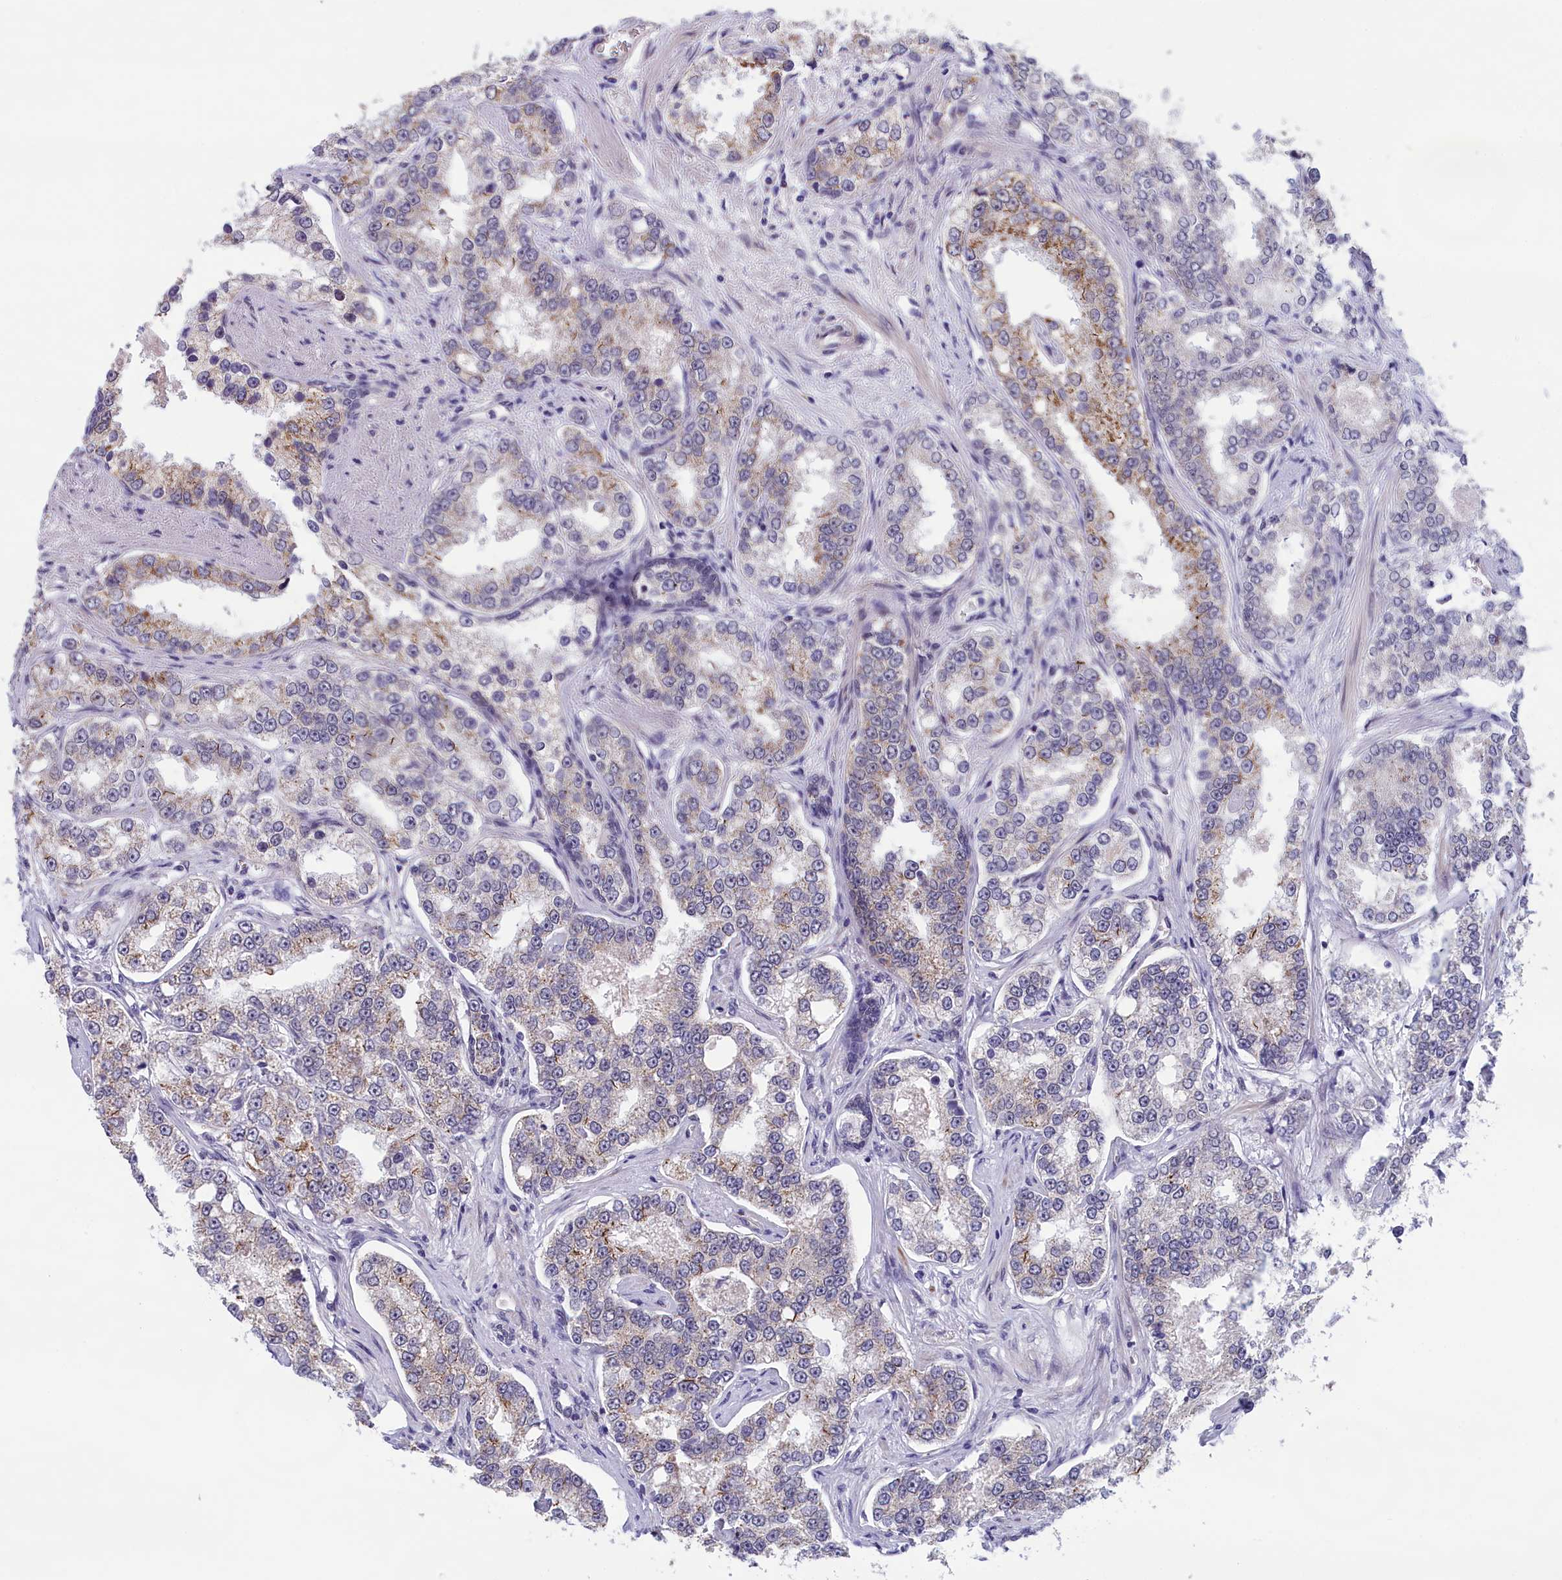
{"staining": {"intensity": "weak", "quantity": "25%-75%", "location": "cytoplasmic/membranous"}, "tissue": "prostate cancer", "cell_type": "Tumor cells", "image_type": "cancer", "snomed": [{"axis": "morphology", "description": "Normal tissue, NOS"}, {"axis": "morphology", "description": "Adenocarcinoma, High grade"}, {"axis": "topography", "description": "Prostate"}], "caption": "Human prostate cancer (adenocarcinoma (high-grade)) stained with a protein marker reveals weak staining in tumor cells.", "gene": "IGFALS", "patient": {"sex": "male", "age": 83}}